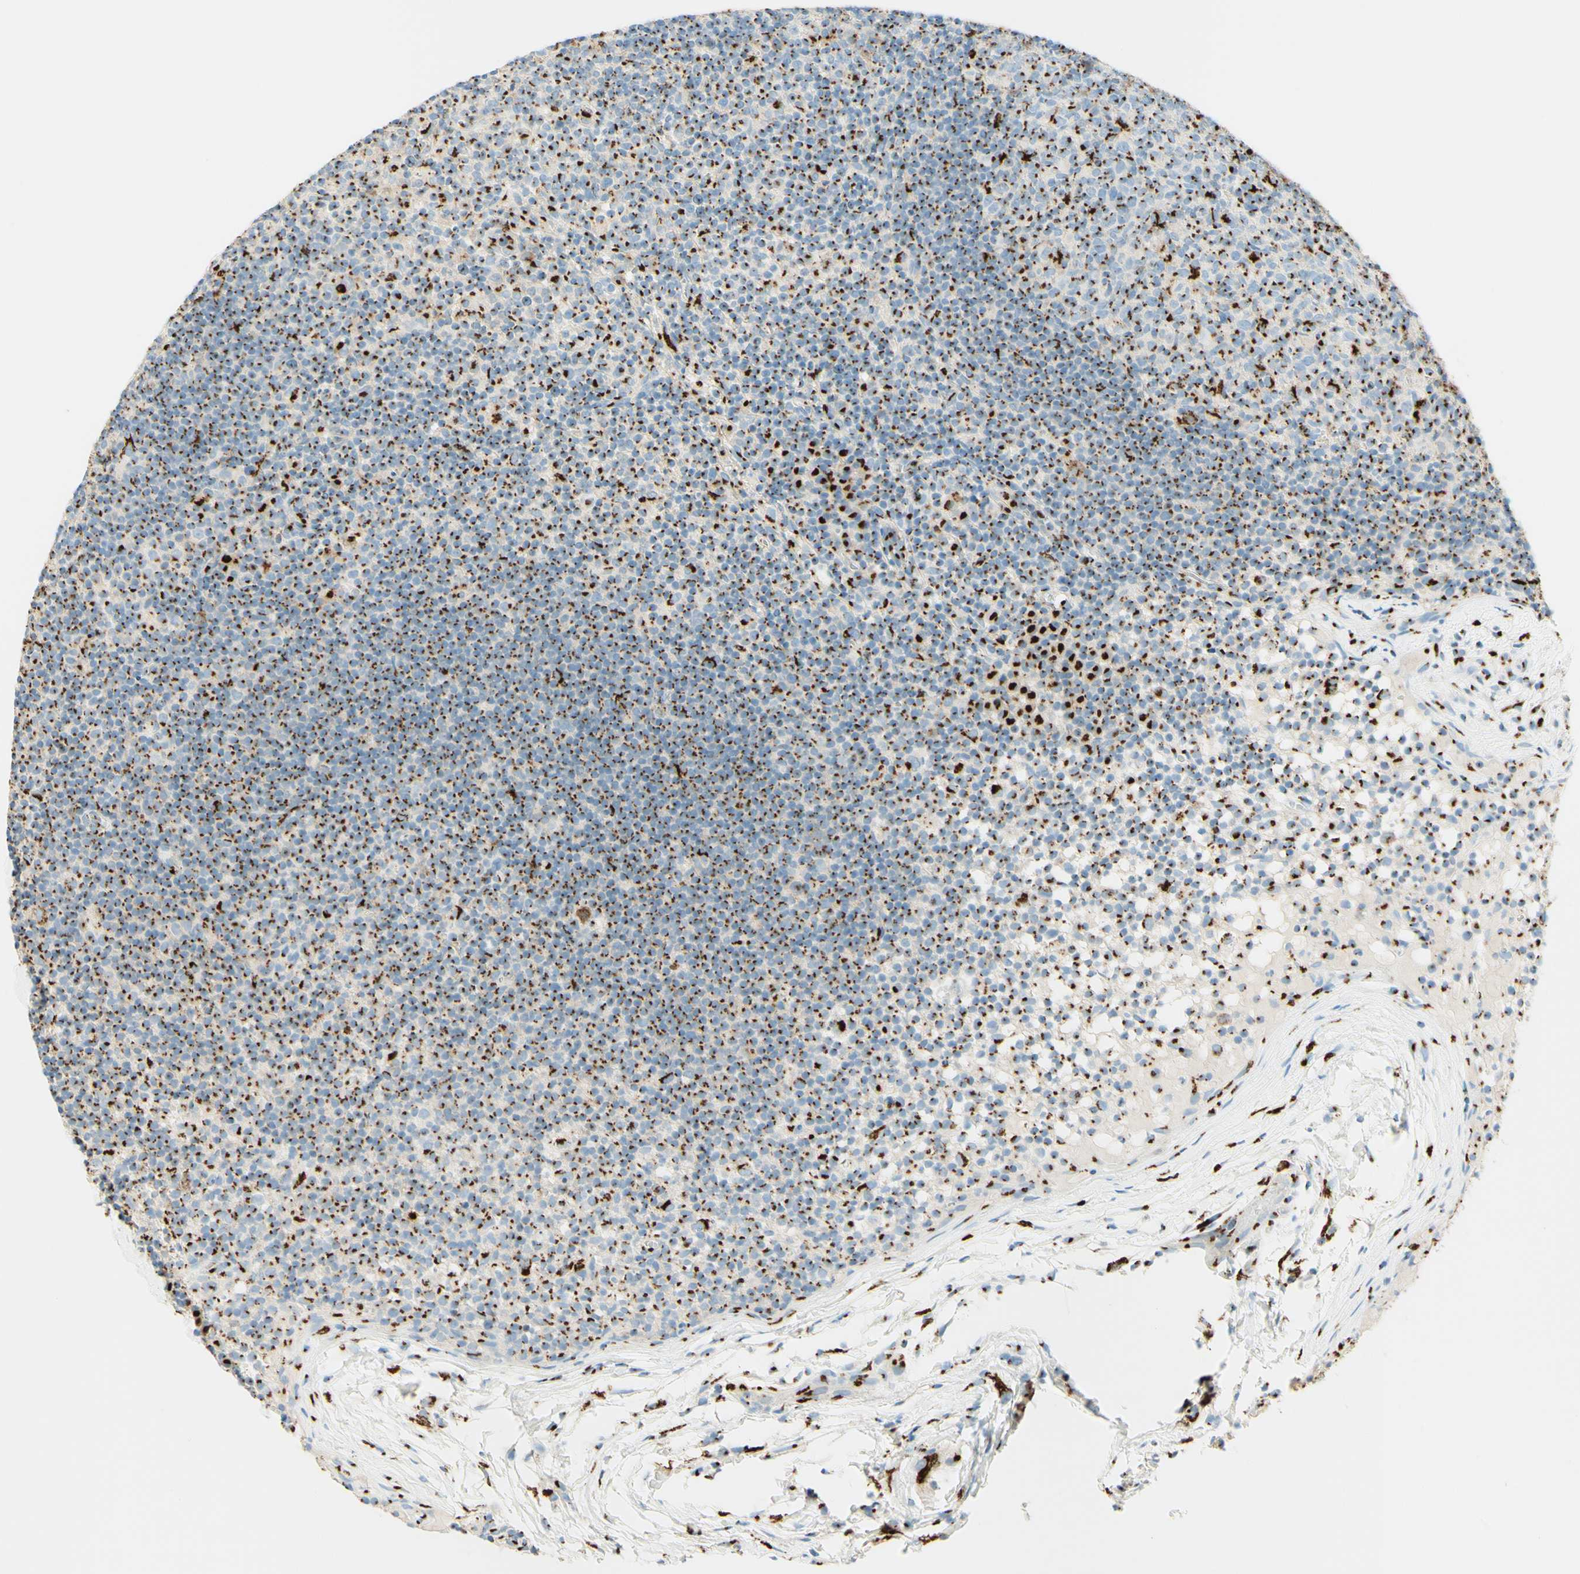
{"staining": {"intensity": "strong", "quantity": ">75%", "location": "cytoplasmic/membranous"}, "tissue": "lymph node", "cell_type": "Germinal center cells", "image_type": "normal", "snomed": [{"axis": "morphology", "description": "Normal tissue, NOS"}, {"axis": "morphology", "description": "Inflammation, NOS"}, {"axis": "topography", "description": "Lymph node"}], "caption": "This is an image of immunohistochemistry staining of unremarkable lymph node, which shows strong staining in the cytoplasmic/membranous of germinal center cells.", "gene": "GOLGB1", "patient": {"sex": "male", "age": 55}}